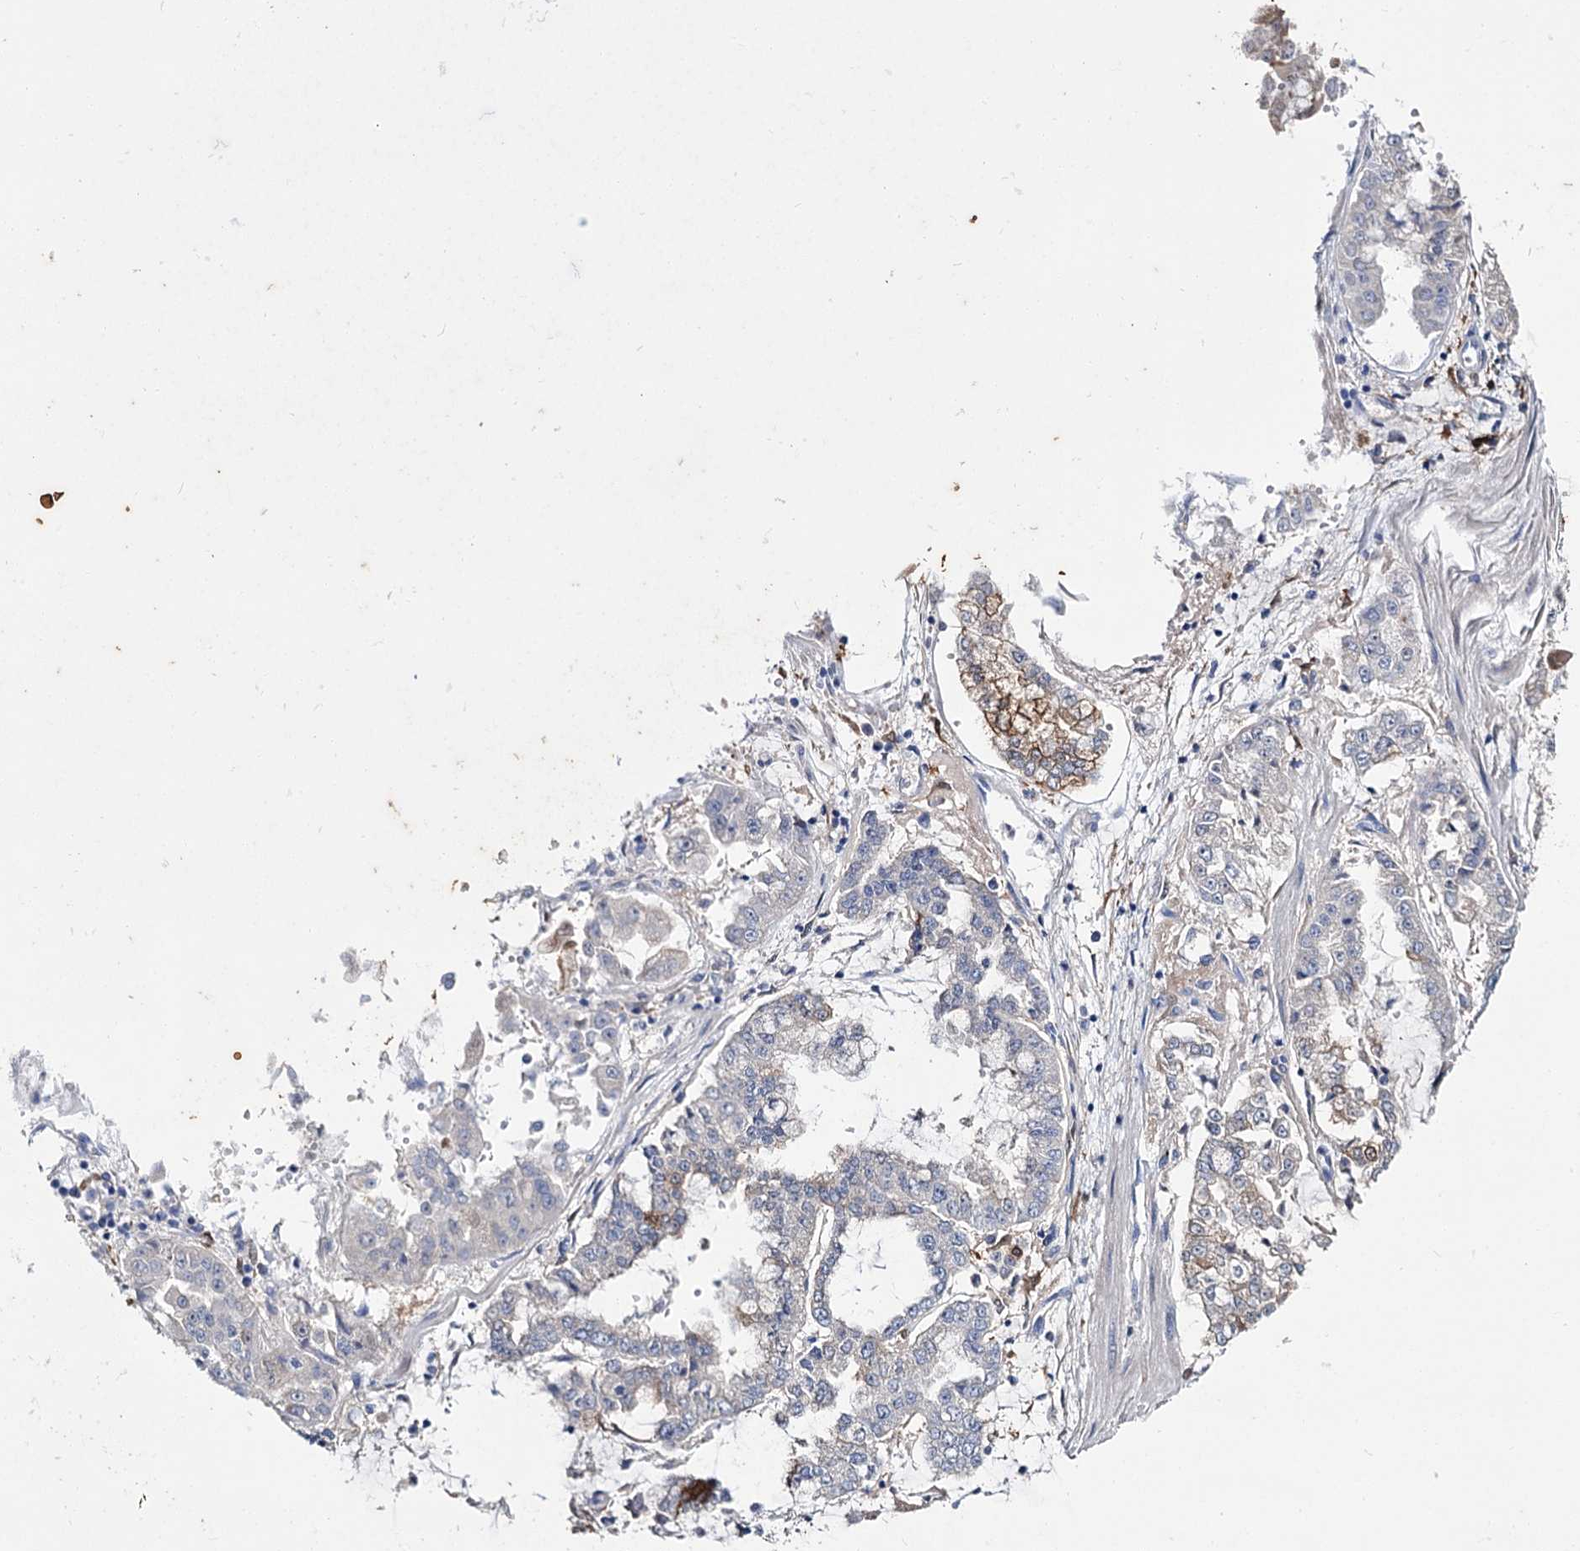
{"staining": {"intensity": "weak", "quantity": "<25%", "location": "cytoplasmic/membranous"}, "tissue": "stomach cancer", "cell_type": "Tumor cells", "image_type": "cancer", "snomed": [{"axis": "morphology", "description": "Adenocarcinoma, NOS"}, {"axis": "topography", "description": "Stomach"}], "caption": "Immunohistochemical staining of human adenocarcinoma (stomach) displays no significant expression in tumor cells.", "gene": "LYZL4", "patient": {"sex": "male", "age": 76}}